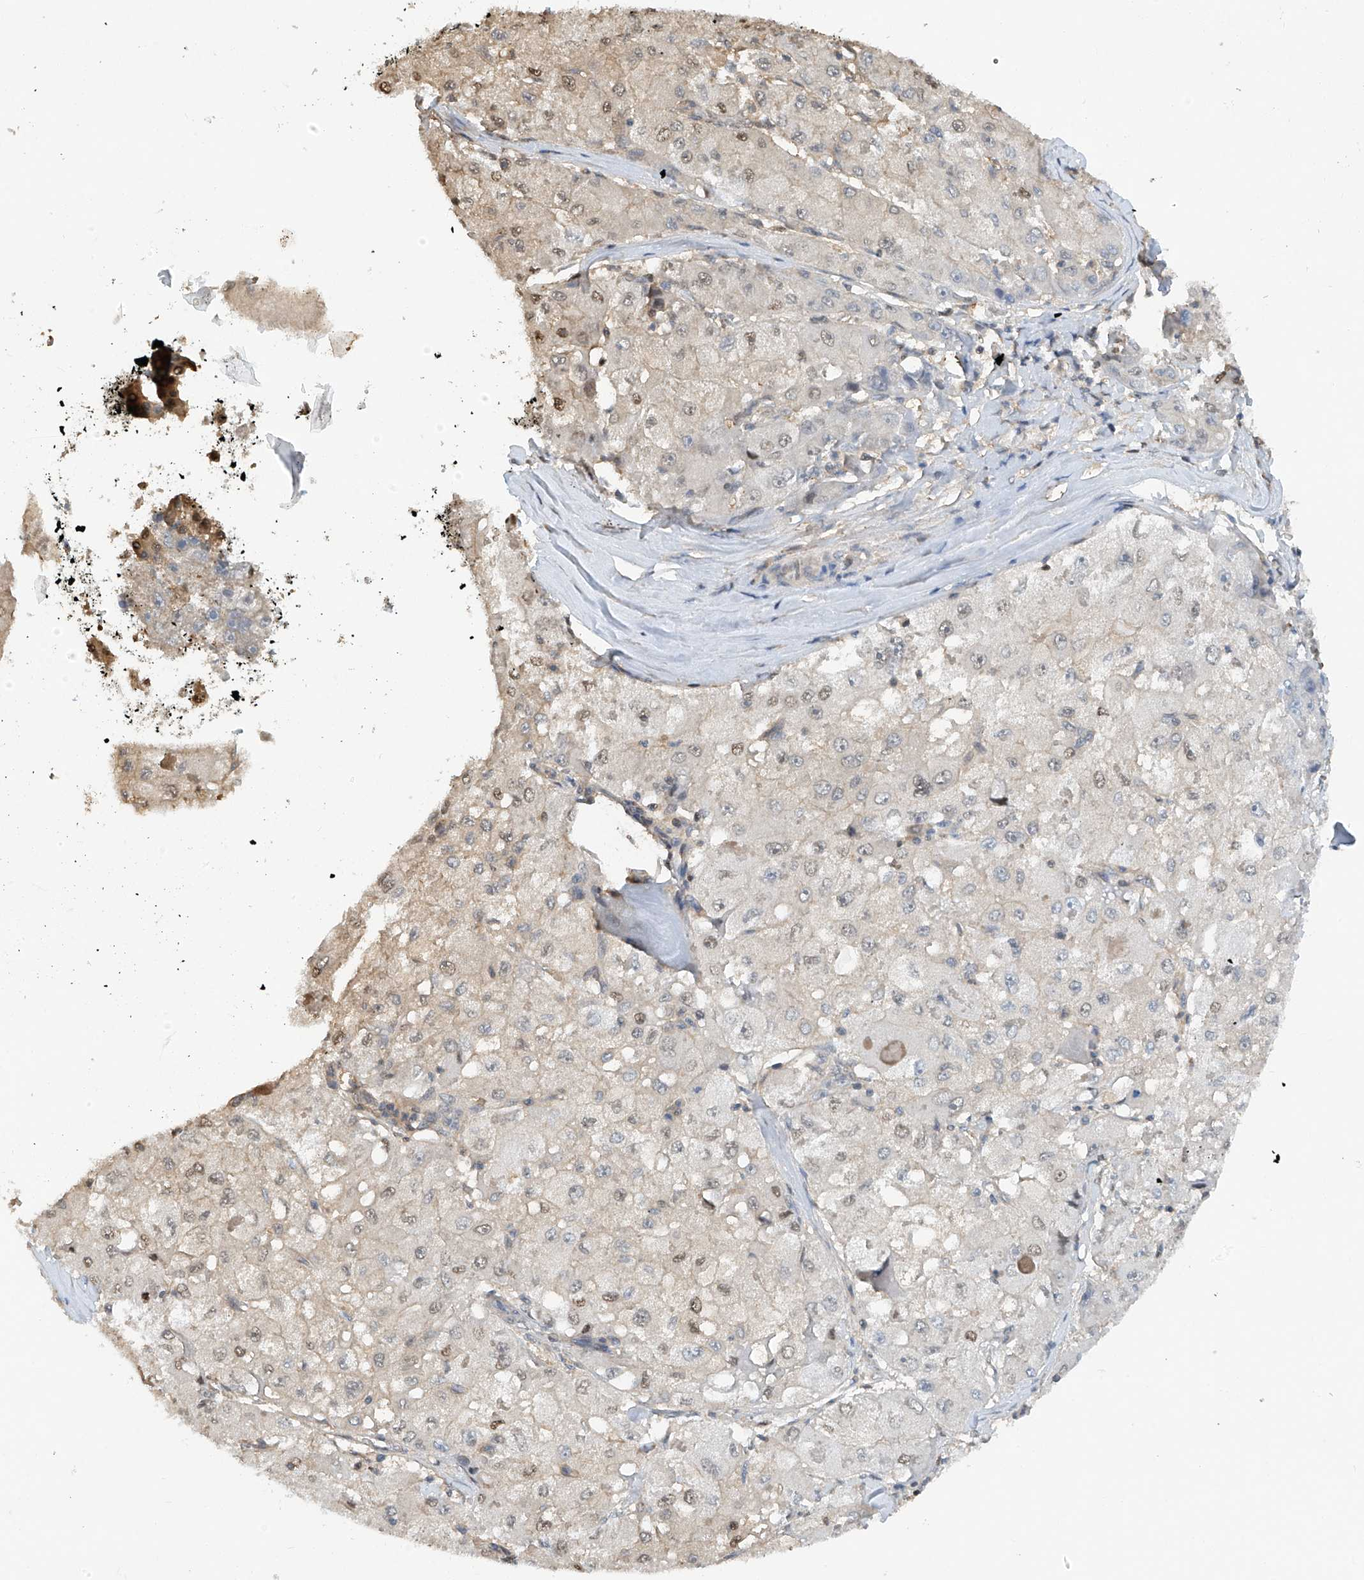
{"staining": {"intensity": "weak", "quantity": "<25%", "location": "nuclear"}, "tissue": "liver cancer", "cell_type": "Tumor cells", "image_type": "cancer", "snomed": [{"axis": "morphology", "description": "Carcinoma, Hepatocellular, NOS"}, {"axis": "topography", "description": "Liver"}], "caption": "A high-resolution photomicrograph shows IHC staining of liver cancer, which demonstrates no significant expression in tumor cells. (DAB immunohistochemistry visualized using brightfield microscopy, high magnification).", "gene": "PMM1", "patient": {"sex": "male", "age": 80}}